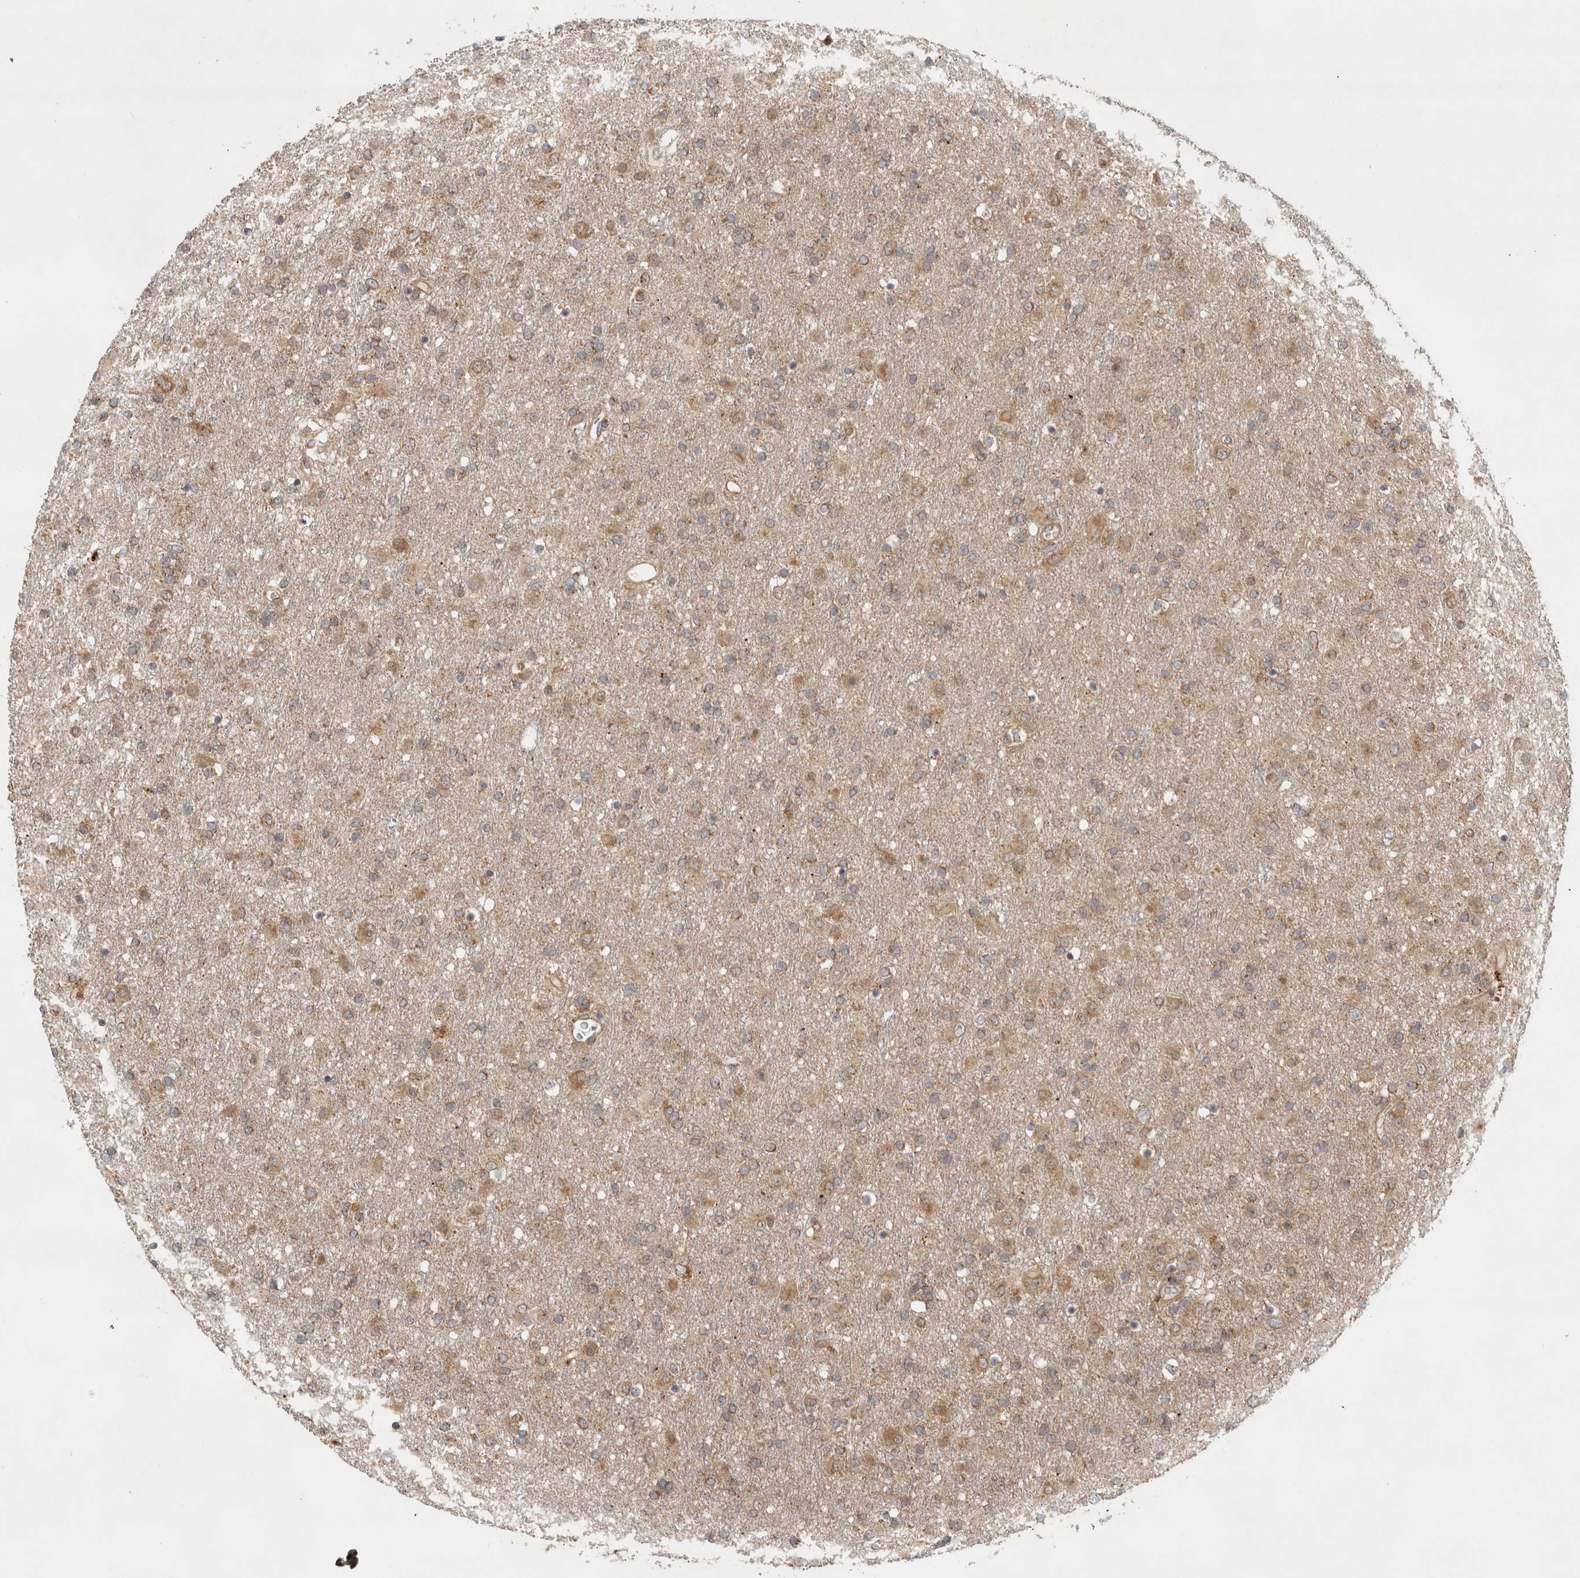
{"staining": {"intensity": "moderate", "quantity": ">75%", "location": "cytoplasmic/membranous"}, "tissue": "glioma", "cell_type": "Tumor cells", "image_type": "cancer", "snomed": [{"axis": "morphology", "description": "Glioma, malignant, Low grade"}, {"axis": "topography", "description": "Brain"}], "caption": "Protein expression analysis of human low-grade glioma (malignant) reveals moderate cytoplasmic/membranous positivity in approximately >75% of tumor cells.", "gene": "TUBD1", "patient": {"sex": "male", "age": 65}}